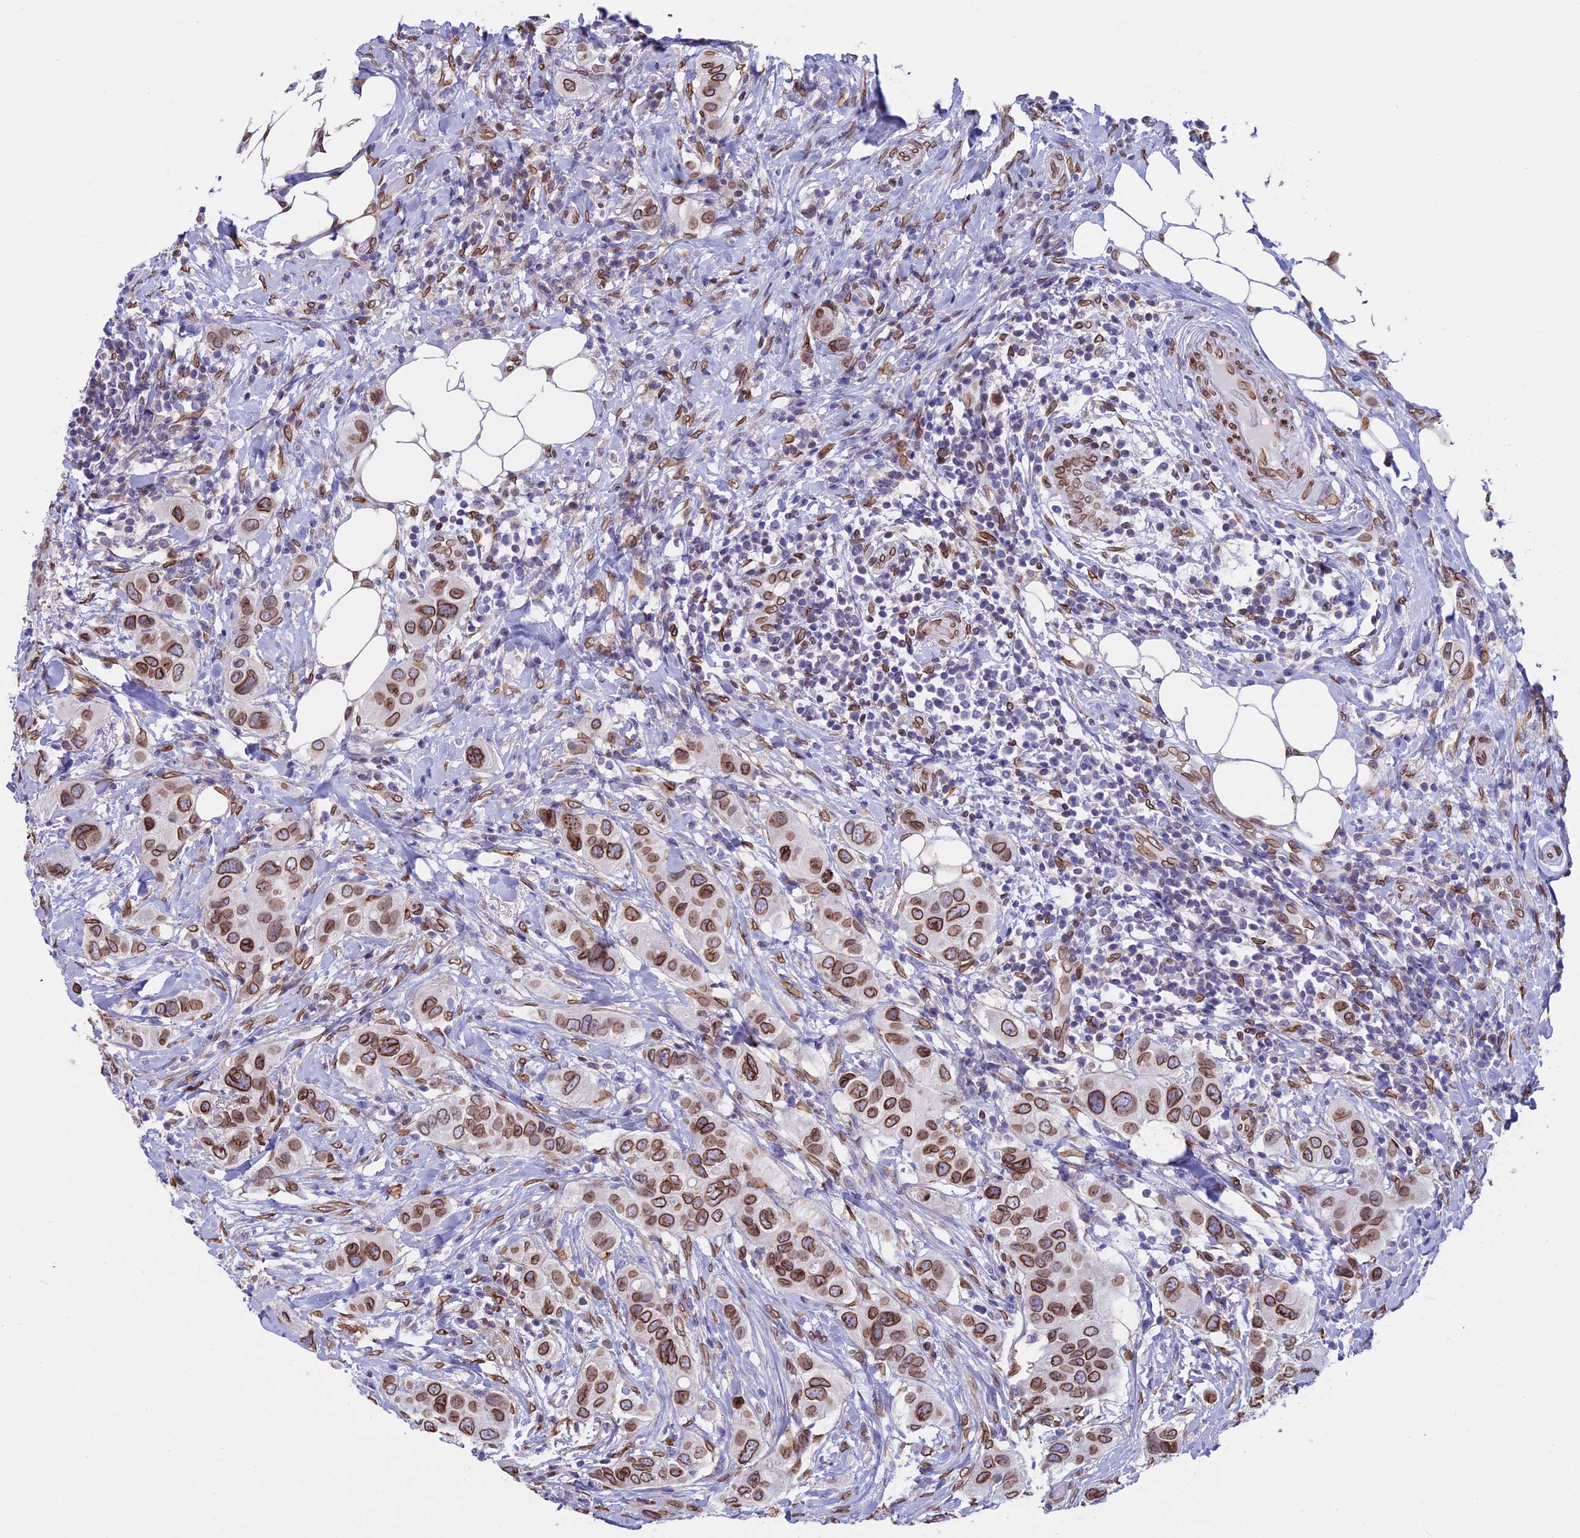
{"staining": {"intensity": "moderate", "quantity": ">75%", "location": "cytoplasmic/membranous,nuclear"}, "tissue": "breast cancer", "cell_type": "Tumor cells", "image_type": "cancer", "snomed": [{"axis": "morphology", "description": "Lobular carcinoma"}, {"axis": "topography", "description": "Breast"}], "caption": "Immunohistochemical staining of breast cancer (lobular carcinoma) reveals moderate cytoplasmic/membranous and nuclear protein expression in about >75% of tumor cells.", "gene": "TMPRSS7", "patient": {"sex": "female", "age": 51}}